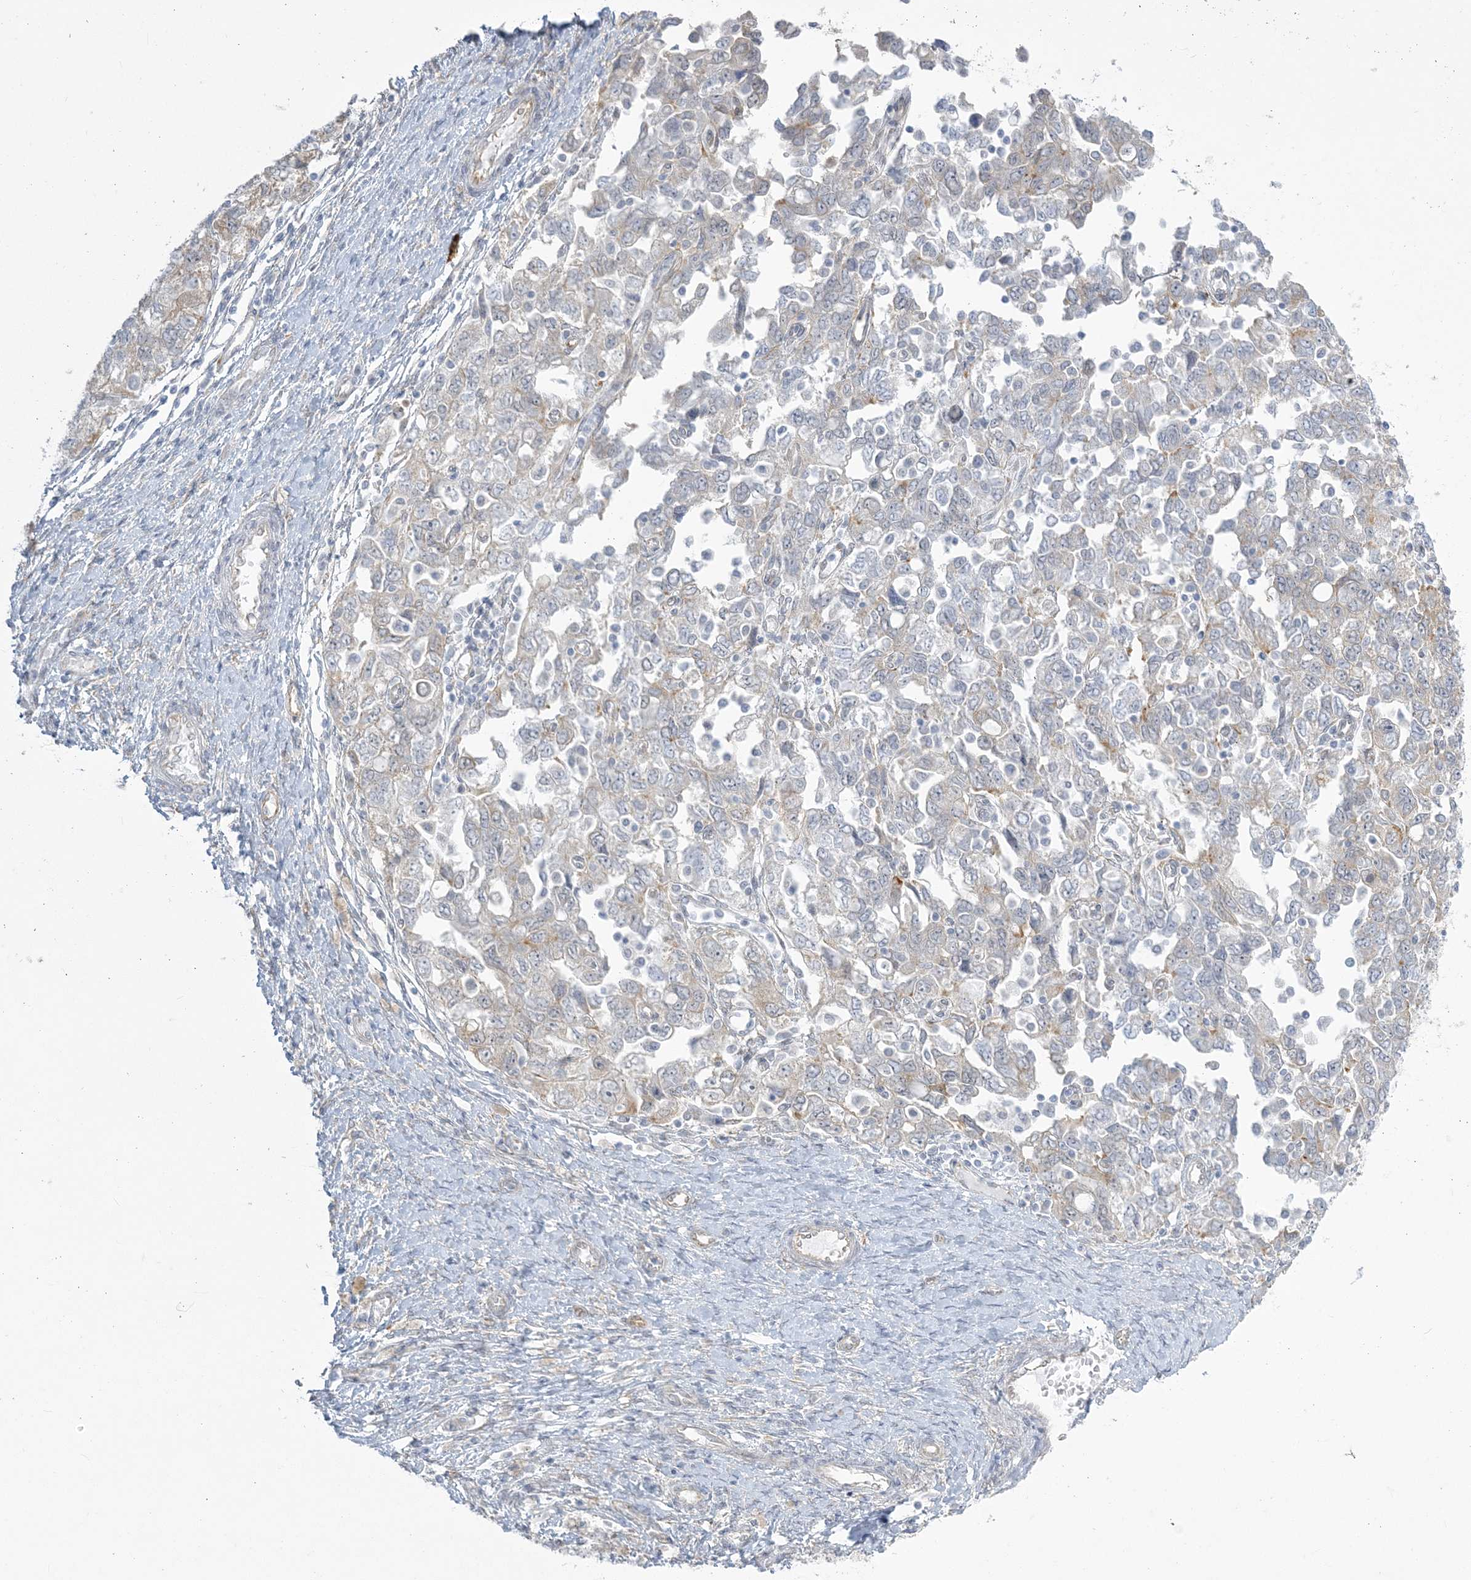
{"staining": {"intensity": "negative", "quantity": "none", "location": "none"}, "tissue": "ovarian cancer", "cell_type": "Tumor cells", "image_type": "cancer", "snomed": [{"axis": "morphology", "description": "Carcinoma, NOS"}, {"axis": "morphology", "description": "Cystadenocarcinoma, serous, NOS"}, {"axis": "topography", "description": "Ovary"}], "caption": "Immunohistochemistry photomicrograph of human ovarian serous cystadenocarcinoma stained for a protein (brown), which exhibits no positivity in tumor cells.", "gene": "ZC3H6", "patient": {"sex": "female", "age": 69}}